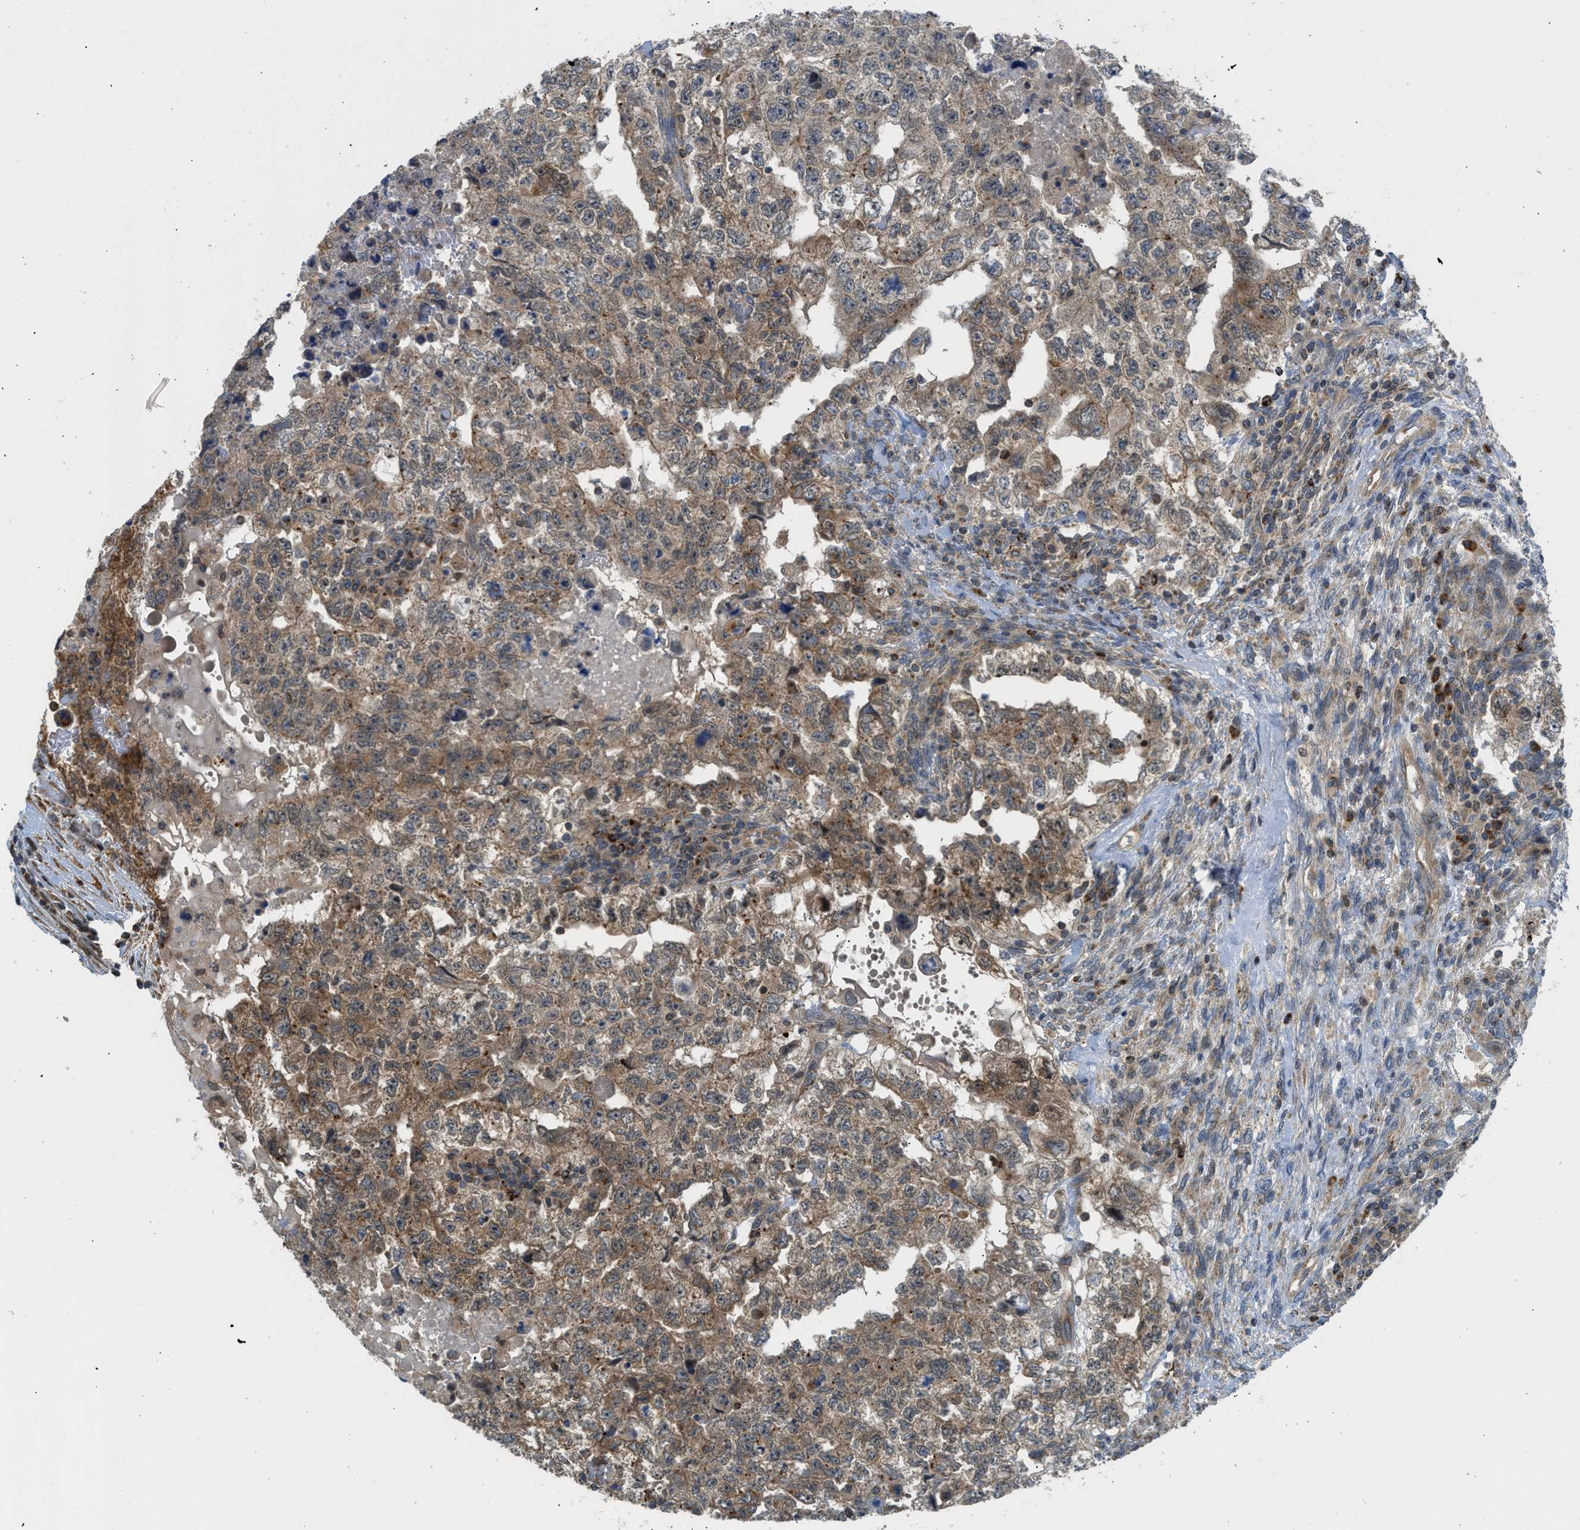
{"staining": {"intensity": "strong", "quantity": ">75%", "location": "cytoplasmic/membranous"}, "tissue": "testis cancer", "cell_type": "Tumor cells", "image_type": "cancer", "snomed": [{"axis": "morphology", "description": "Carcinoma, Embryonal, NOS"}, {"axis": "topography", "description": "Testis"}], "caption": "Immunohistochemistry (DAB (3,3'-diaminobenzidine)) staining of testis cancer exhibits strong cytoplasmic/membranous protein positivity in approximately >75% of tumor cells.", "gene": "SESN2", "patient": {"sex": "male", "age": 36}}